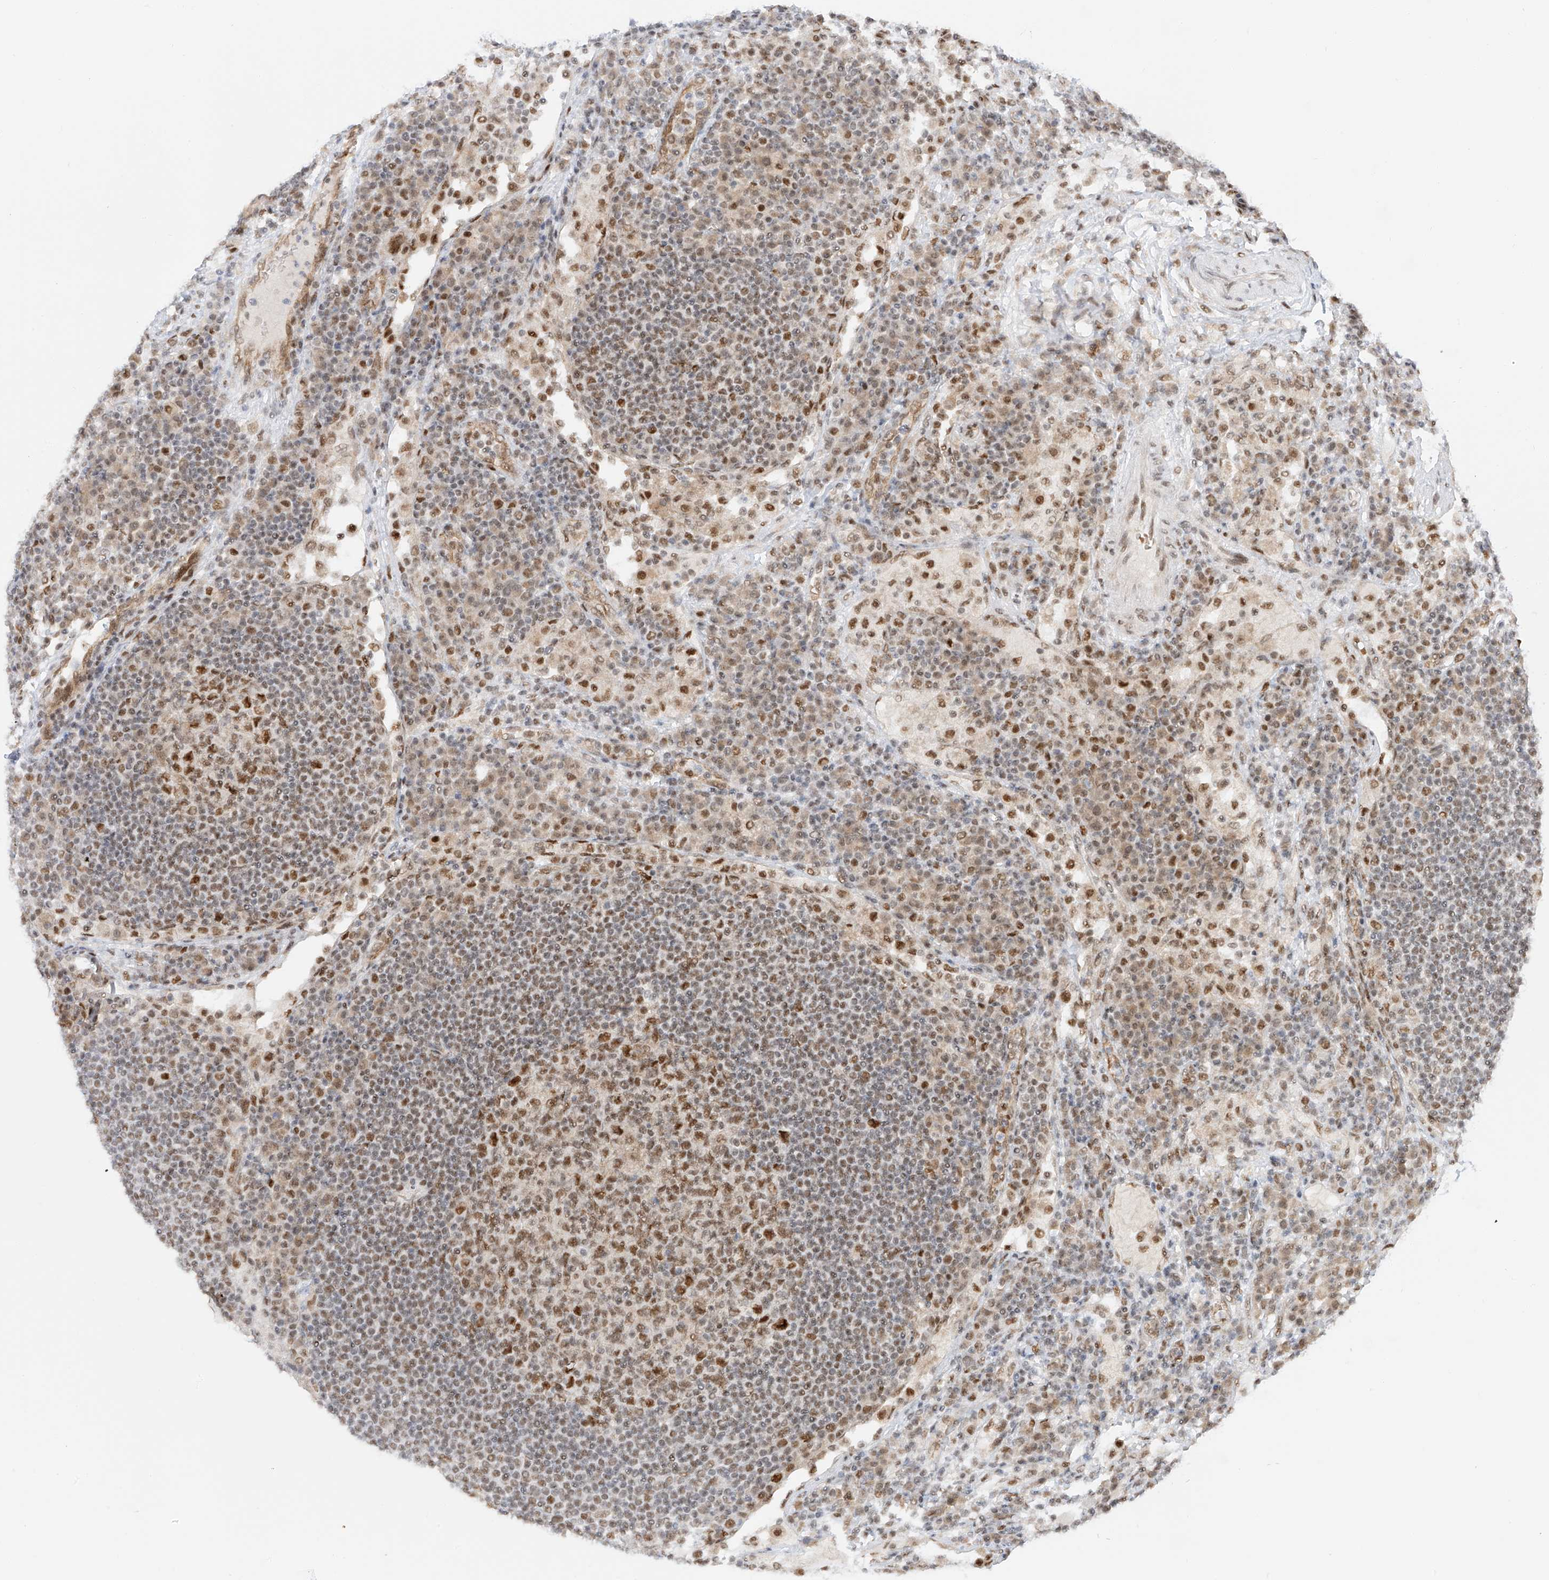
{"staining": {"intensity": "moderate", "quantity": ">75%", "location": "nuclear"}, "tissue": "lymph node", "cell_type": "Germinal center cells", "image_type": "normal", "snomed": [{"axis": "morphology", "description": "Normal tissue, NOS"}, {"axis": "topography", "description": "Lymph node"}], "caption": "Immunohistochemistry (IHC) of normal human lymph node exhibits medium levels of moderate nuclear positivity in about >75% of germinal center cells. Ihc stains the protein of interest in brown and the nuclei are stained blue.", "gene": "POGK", "patient": {"sex": "female", "age": 53}}